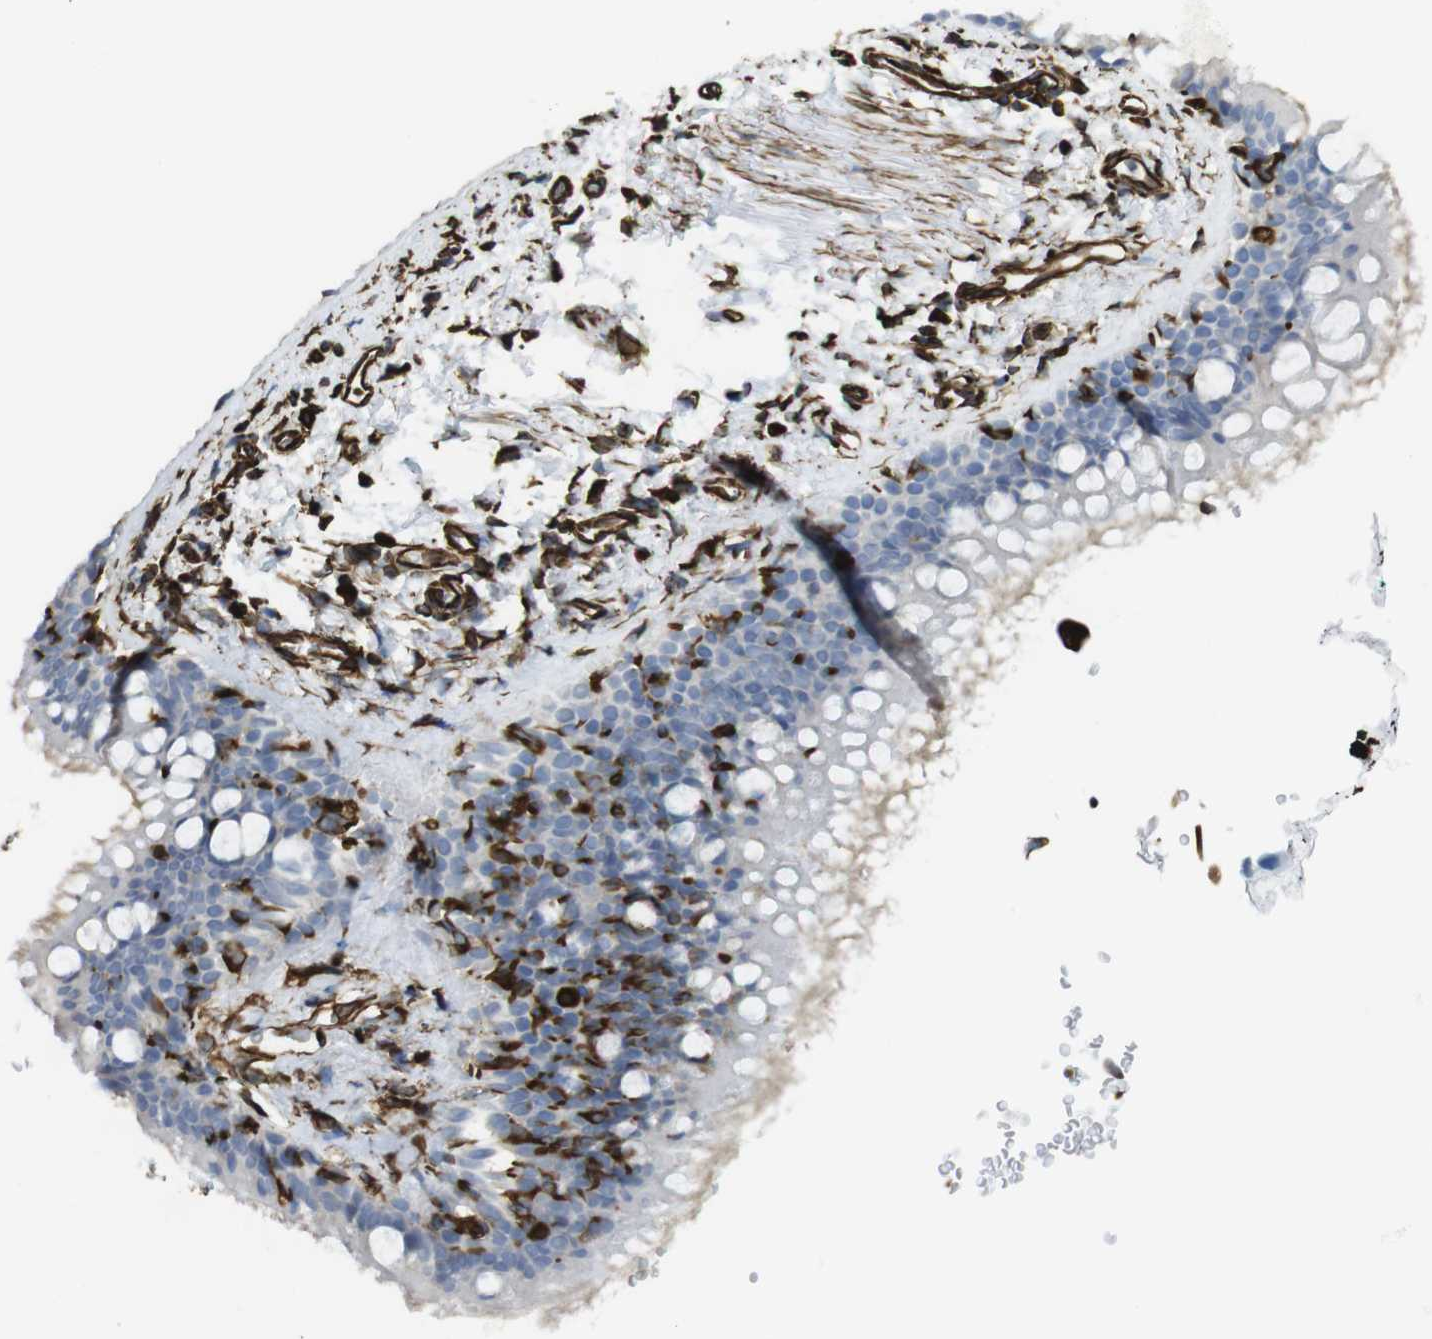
{"staining": {"intensity": "negative", "quantity": "none", "location": "none"}, "tissue": "bronchus", "cell_type": "Respiratory epithelial cells", "image_type": "normal", "snomed": [{"axis": "morphology", "description": "Normal tissue, NOS"}, {"axis": "morphology", "description": "Malignant melanoma, Metastatic site"}, {"axis": "topography", "description": "Bronchus"}, {"axis": "topography", "description": "Lung"}], "caption": "DAB immunohistochemical staining of normal bronchus demonstrates no significant staining in respiratory epithelial cells.", "gene": "RALGPS1", "patient": {"sex": "male", "age": 64}}